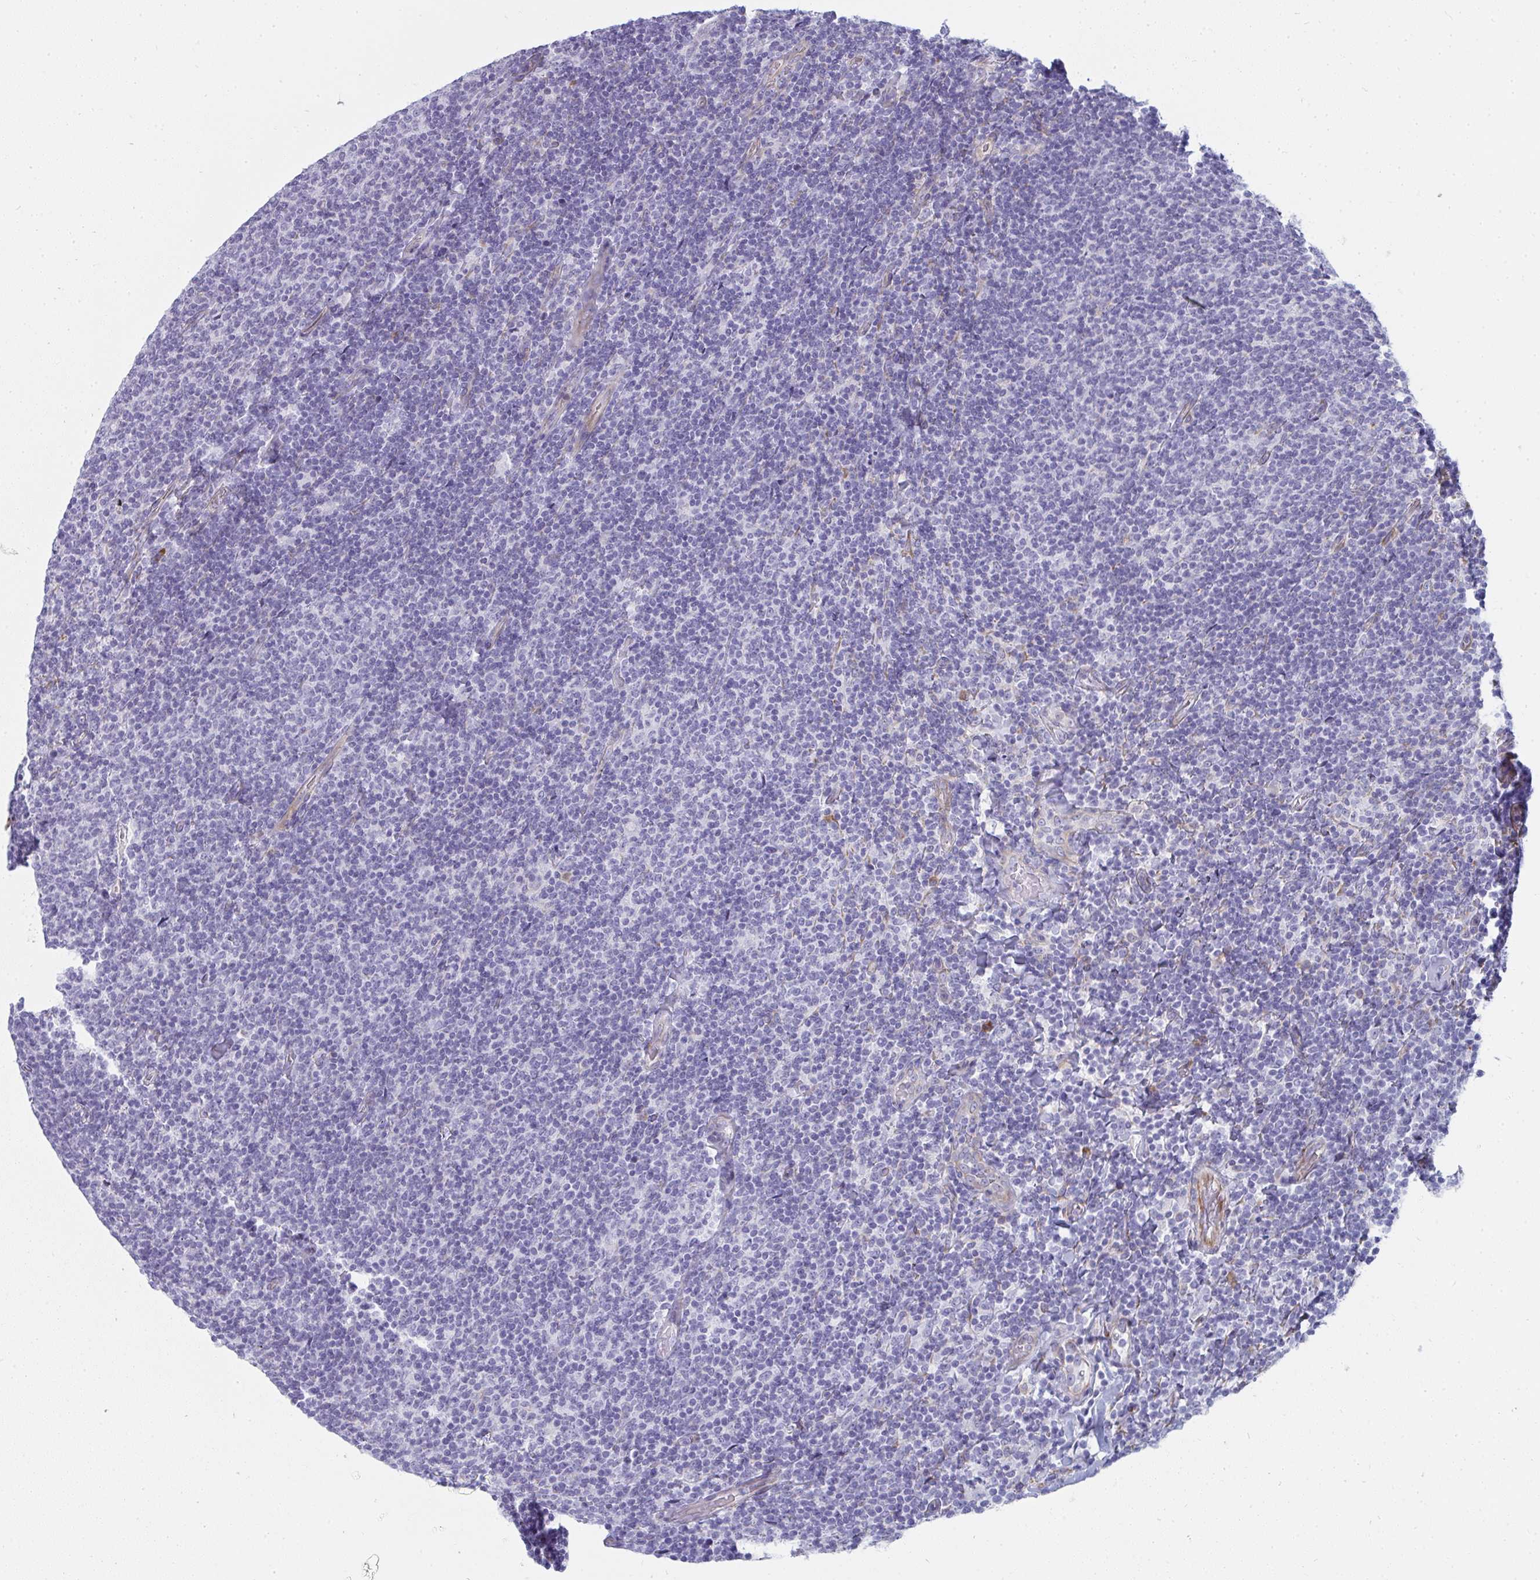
{"staining": {"intensity": "negative", "quantity": "none", "location": "none"}, "tissue": "lymphoma", "cell_type": "Tumor cells", "image_type": "cancer", "snomed": [{"axis": "morphology", "description": "Malignant lymphoma, non-Hodgkin's type, Low grade"}, {"axis": "topography", "description": "Lymph node"}], "caption": "DAB immunohistochemical staining of human low-grade malignant lymphoma, non-Hodgkin's type shows no significant positivity in tumor cells.", "gene": "SHROOM1", "patient": {"sex": "male", "age": 52}}